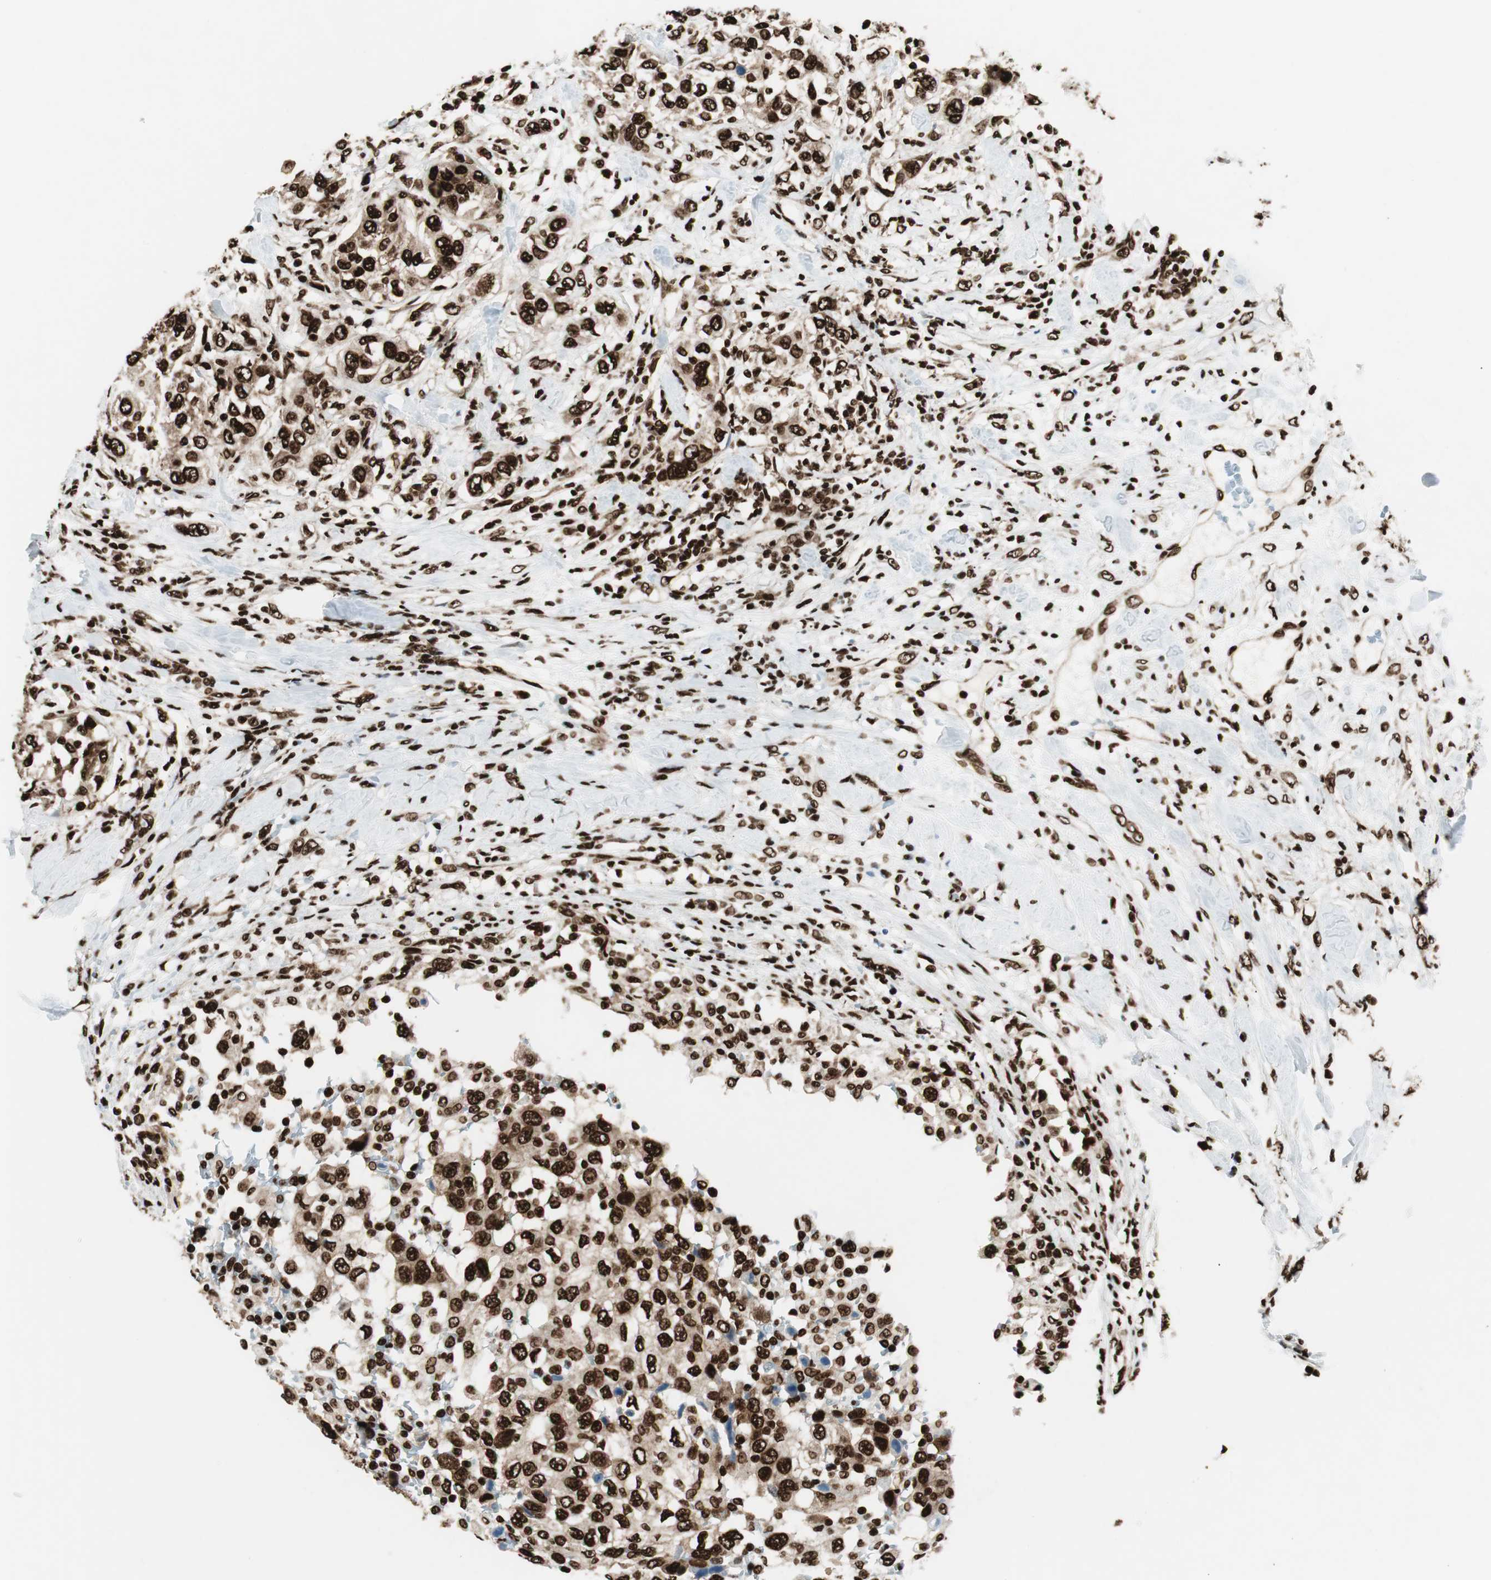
{"staining": {"intensity": "strong", "quantity": ">75%", "location": "nuclear"}, "tissue": "urothelial cancer", "cell_type": "Tumor cells", "image_type": "cancer", "snomed": [{"axis": "morphology", "description": "Urothelial carcinoma, High grade"}, {"axis": "topography", "description": "Urinary bladder"}], "caption": "A photomicrograph of human high-grade urothelial carcinoma stained for a protein displays strong nuclear brown staining in tumor cells.", "gene": "EWSR1", "patient": {"sex": "female", "age": 80}}